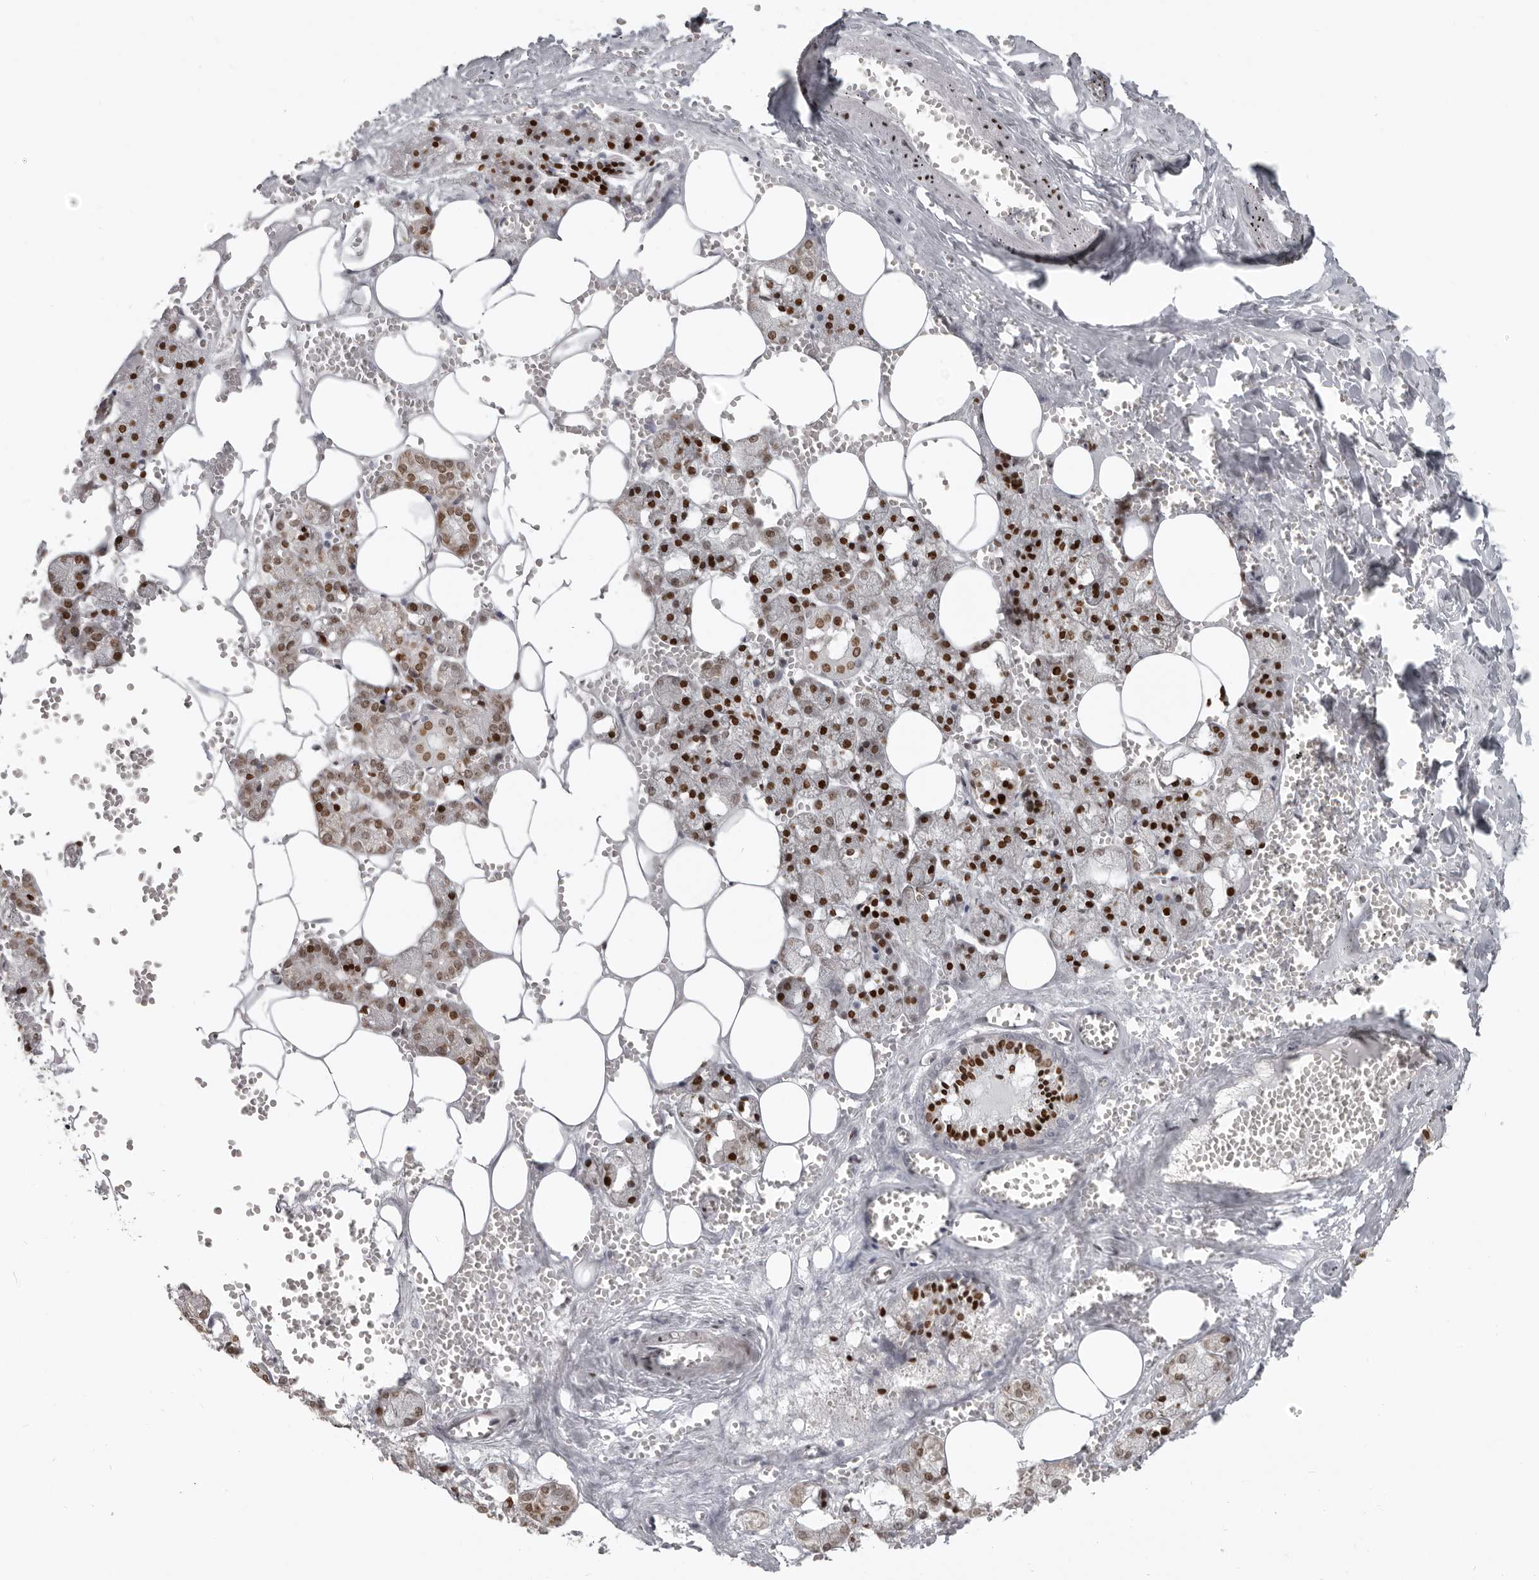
{"staining": {"intensity": "strong", "quantity": ">75%", "location": "nuclear"}, "tissue": "salivary gland", "cell_type": "Glandular cells", "image_type": "normal", "snomed": [{"axis": "morphology", "description": "Normal tissue, NOS"}, {"axis": "topography", "description": "Salivary gland"}], "caption": "High-power microscopy captured an immunohistochemistry histopathology image of benign salivary gland, revealing strong nuclear positivity in approximately >75% of glandular cells. (brown staining indicates protein expression, while blue staining denotes nuclei).", "gene": "SRP19", "patient": {"sex": "male", "age": 62}}